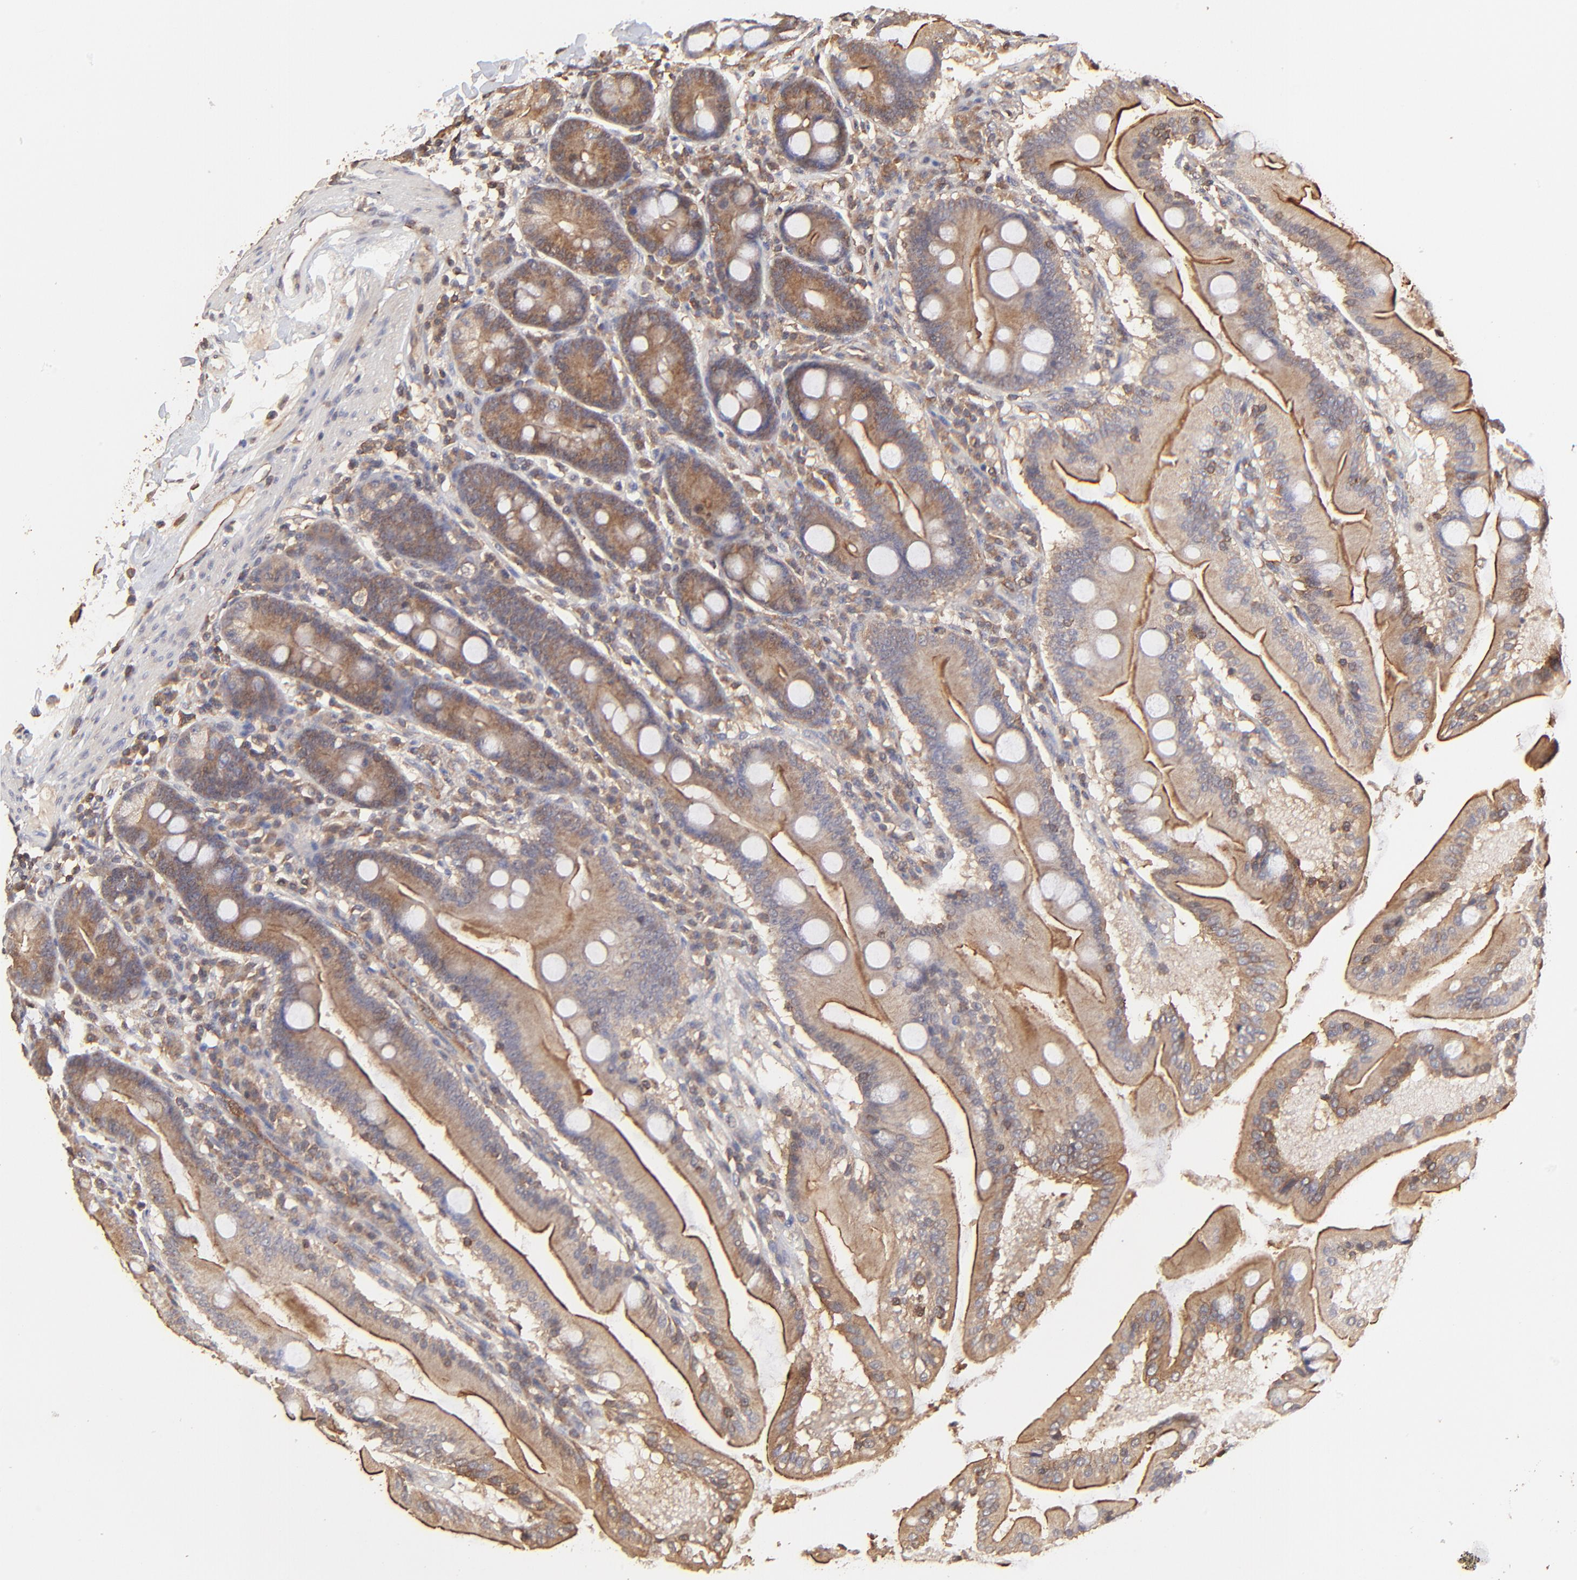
{"staining": {"intensity": "moderate", "quantity": ">75%", "location": "cytoplasmic/membranous"}, "tissue": "duodenum", "cell_type": "Glandular cells", "image_type": "normal", "snomed": [{"axis": "morphology", "description": "Normal tissue, NOS"}, {"axis": "topography", "description": "Duodenum"}], "caption": "Immunohistochemistry (IHC) histopathology image of unremarkable human duodenum stained for a protein (brown), which demonstrates medium levels of moderate cytoplasmic/membranous expression in about >75% of glandular cells.", "gene": "STON2", "patient": {"sex": "female", "age": 64}}